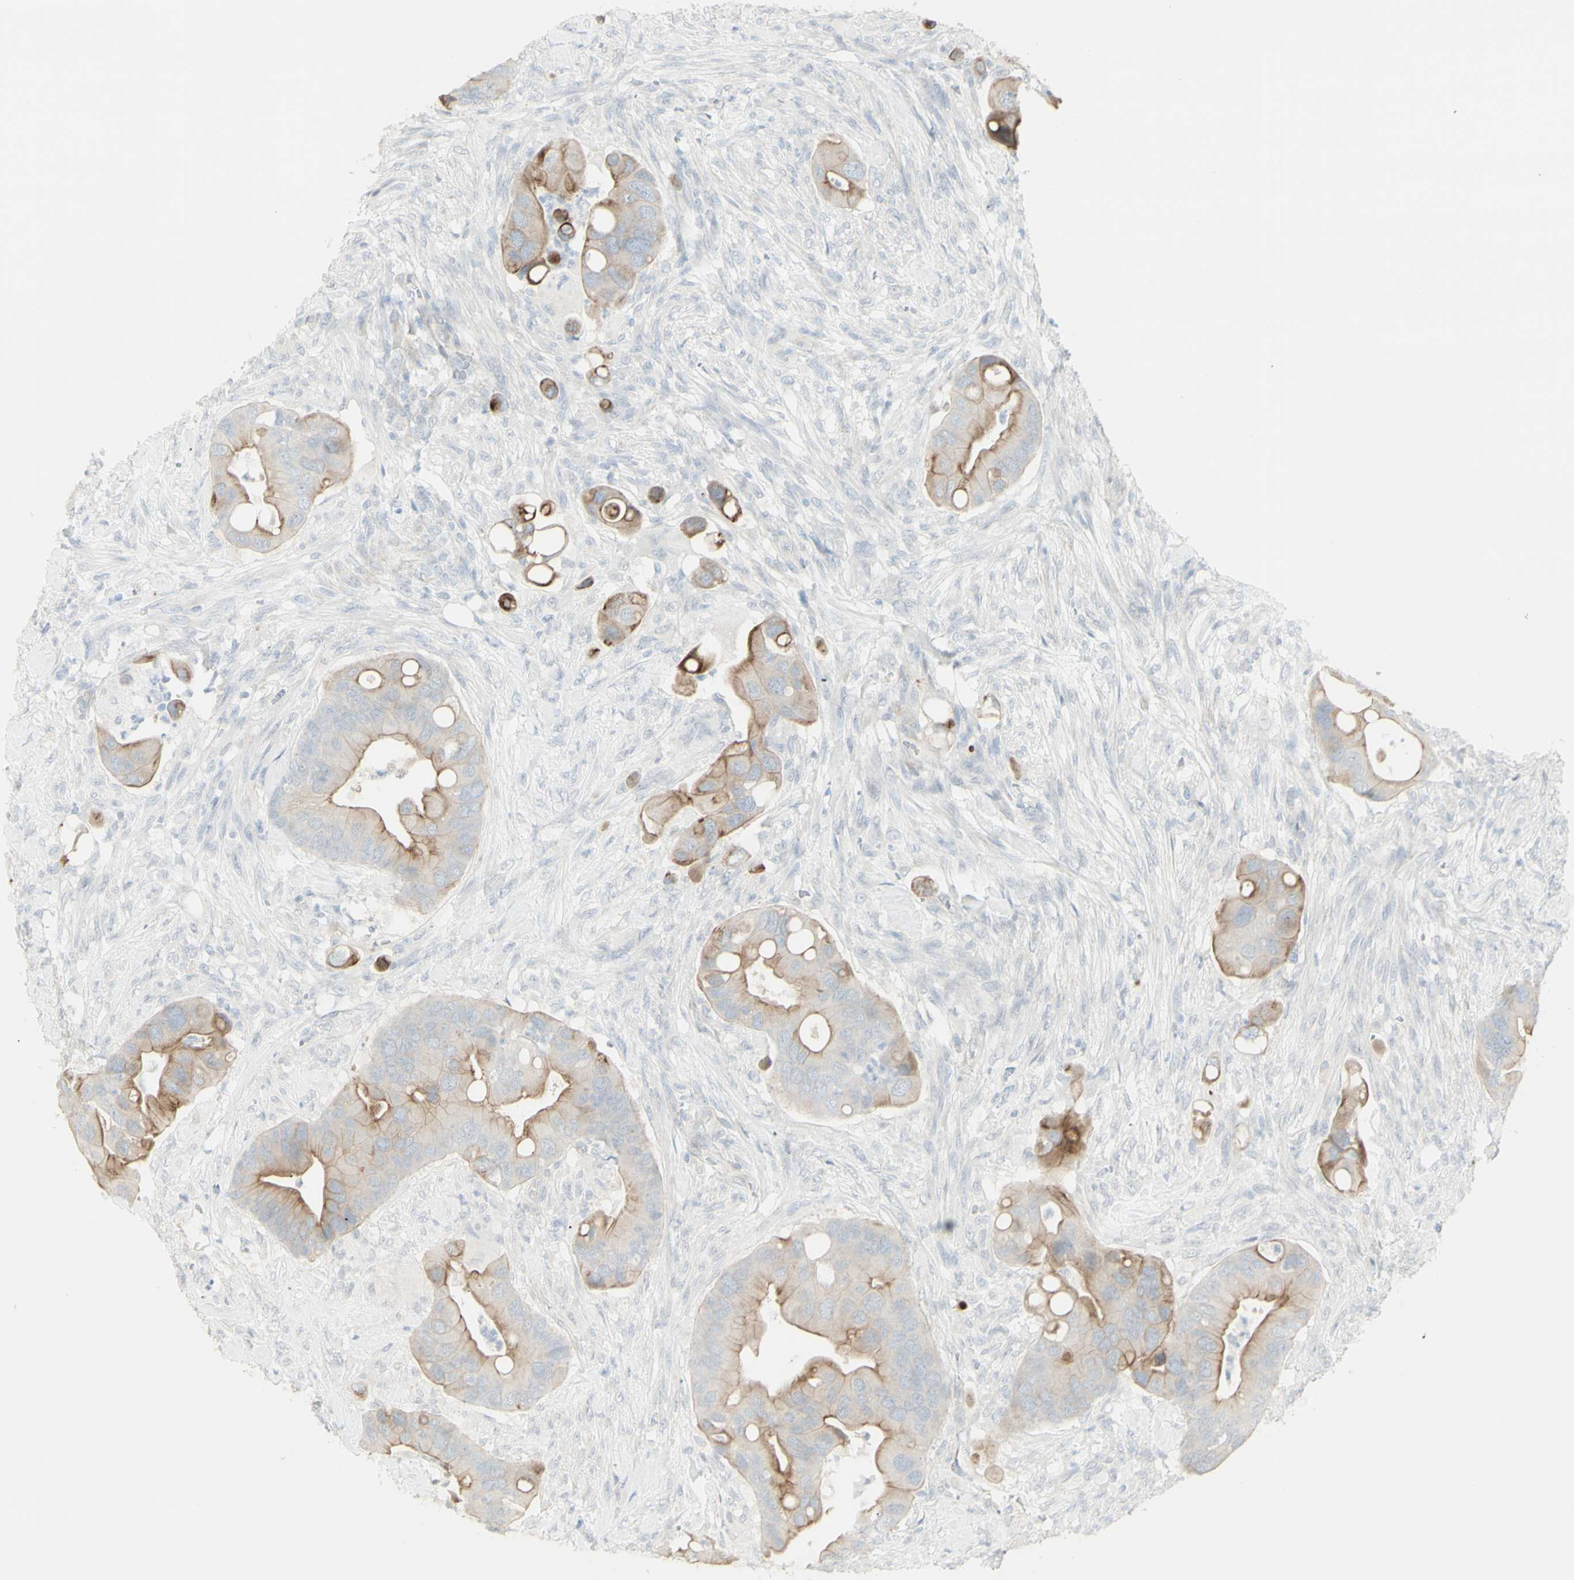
{"staining": {"intensity": "moderate", "quantity": ">75%", "location": "cytoplasmic/membranous"}, "tissue": "colorectal cancer", "cell_type": "Tumor cells", "image_type": "cancer", "snomed": [{"axis": "morphology", "description": "Adenocarcinoma, NOS"}, {"axis": "topography", "description": "Rectum"}], "caption": "The photomicrograph demonstrates immunohistochemical staining of colorectal cancer. There is moderate cytoplasmic/membranous positivity is present in approximately >75% of tumor cells. (brown staining indicates protein expression, while blue staining denotes nuclei).", "gene": "NDST4", "patient": {"sex": "female", "age": 57}}